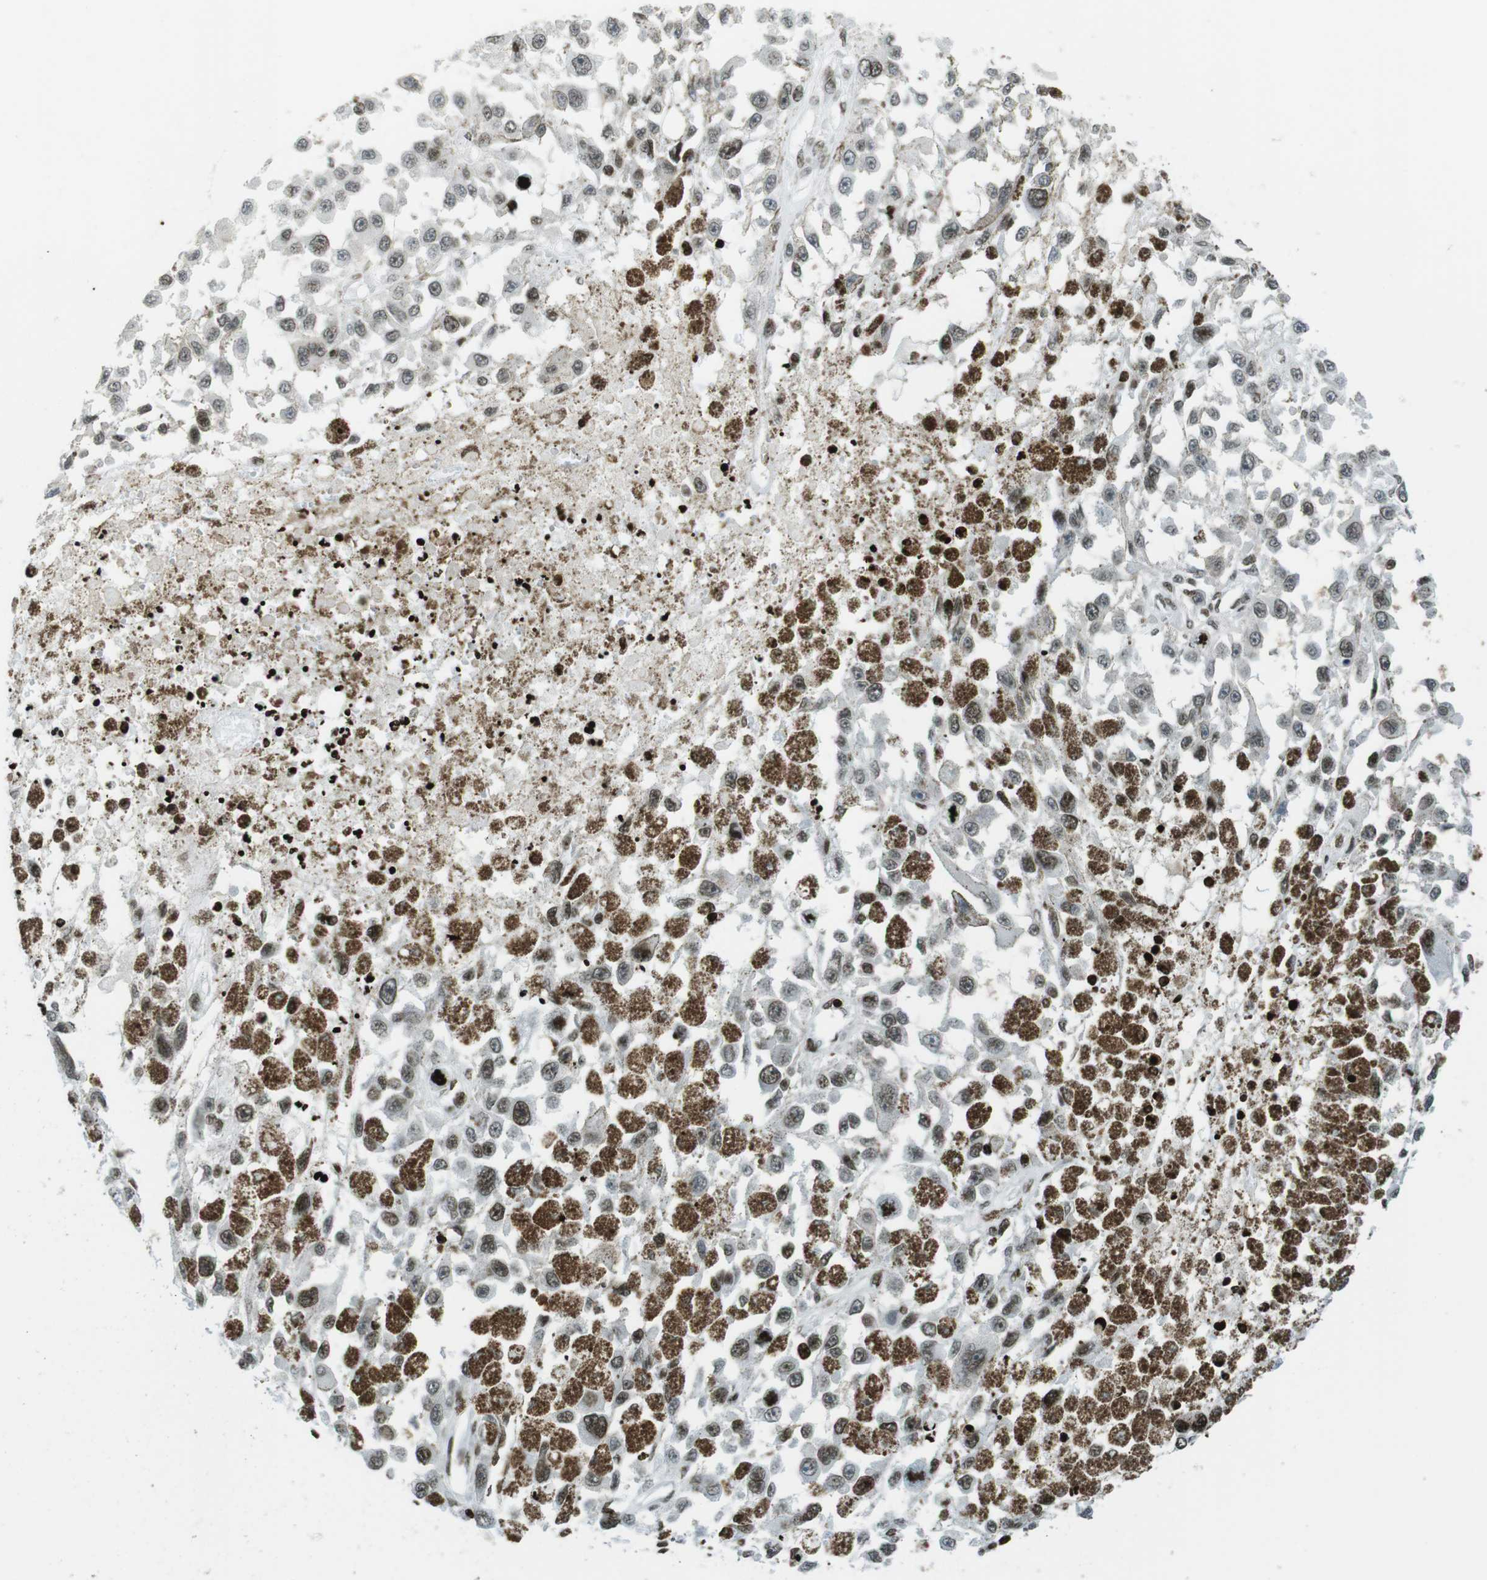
{"staining": {"intensity": "weak", "quantity": "25%-75%", "location": "nuclear"}, "tissue": "melanoma", "cell_type": "Tumor cells", "image_type": "cancer", "snomed": [{"axis": "morphology", "description": "Malignant melanoma, Metastatic site"}, {"axis": "topography", "description": "Lymph node"}], "caption": "High-power microscopy captured an immunohistochemistry histopathology image of malignant melanoma (metastatic site), revealing weak nuclear positivity in approximately 25%-75% of tumor cells. The staining was performed using DAB to visualize the protein expression in brown, while the nuclei were stained in blue with hematoxylin (Magnification: 20x).", "gene": "H2AC8", "patient": {"sex": "male", "age": 59}}